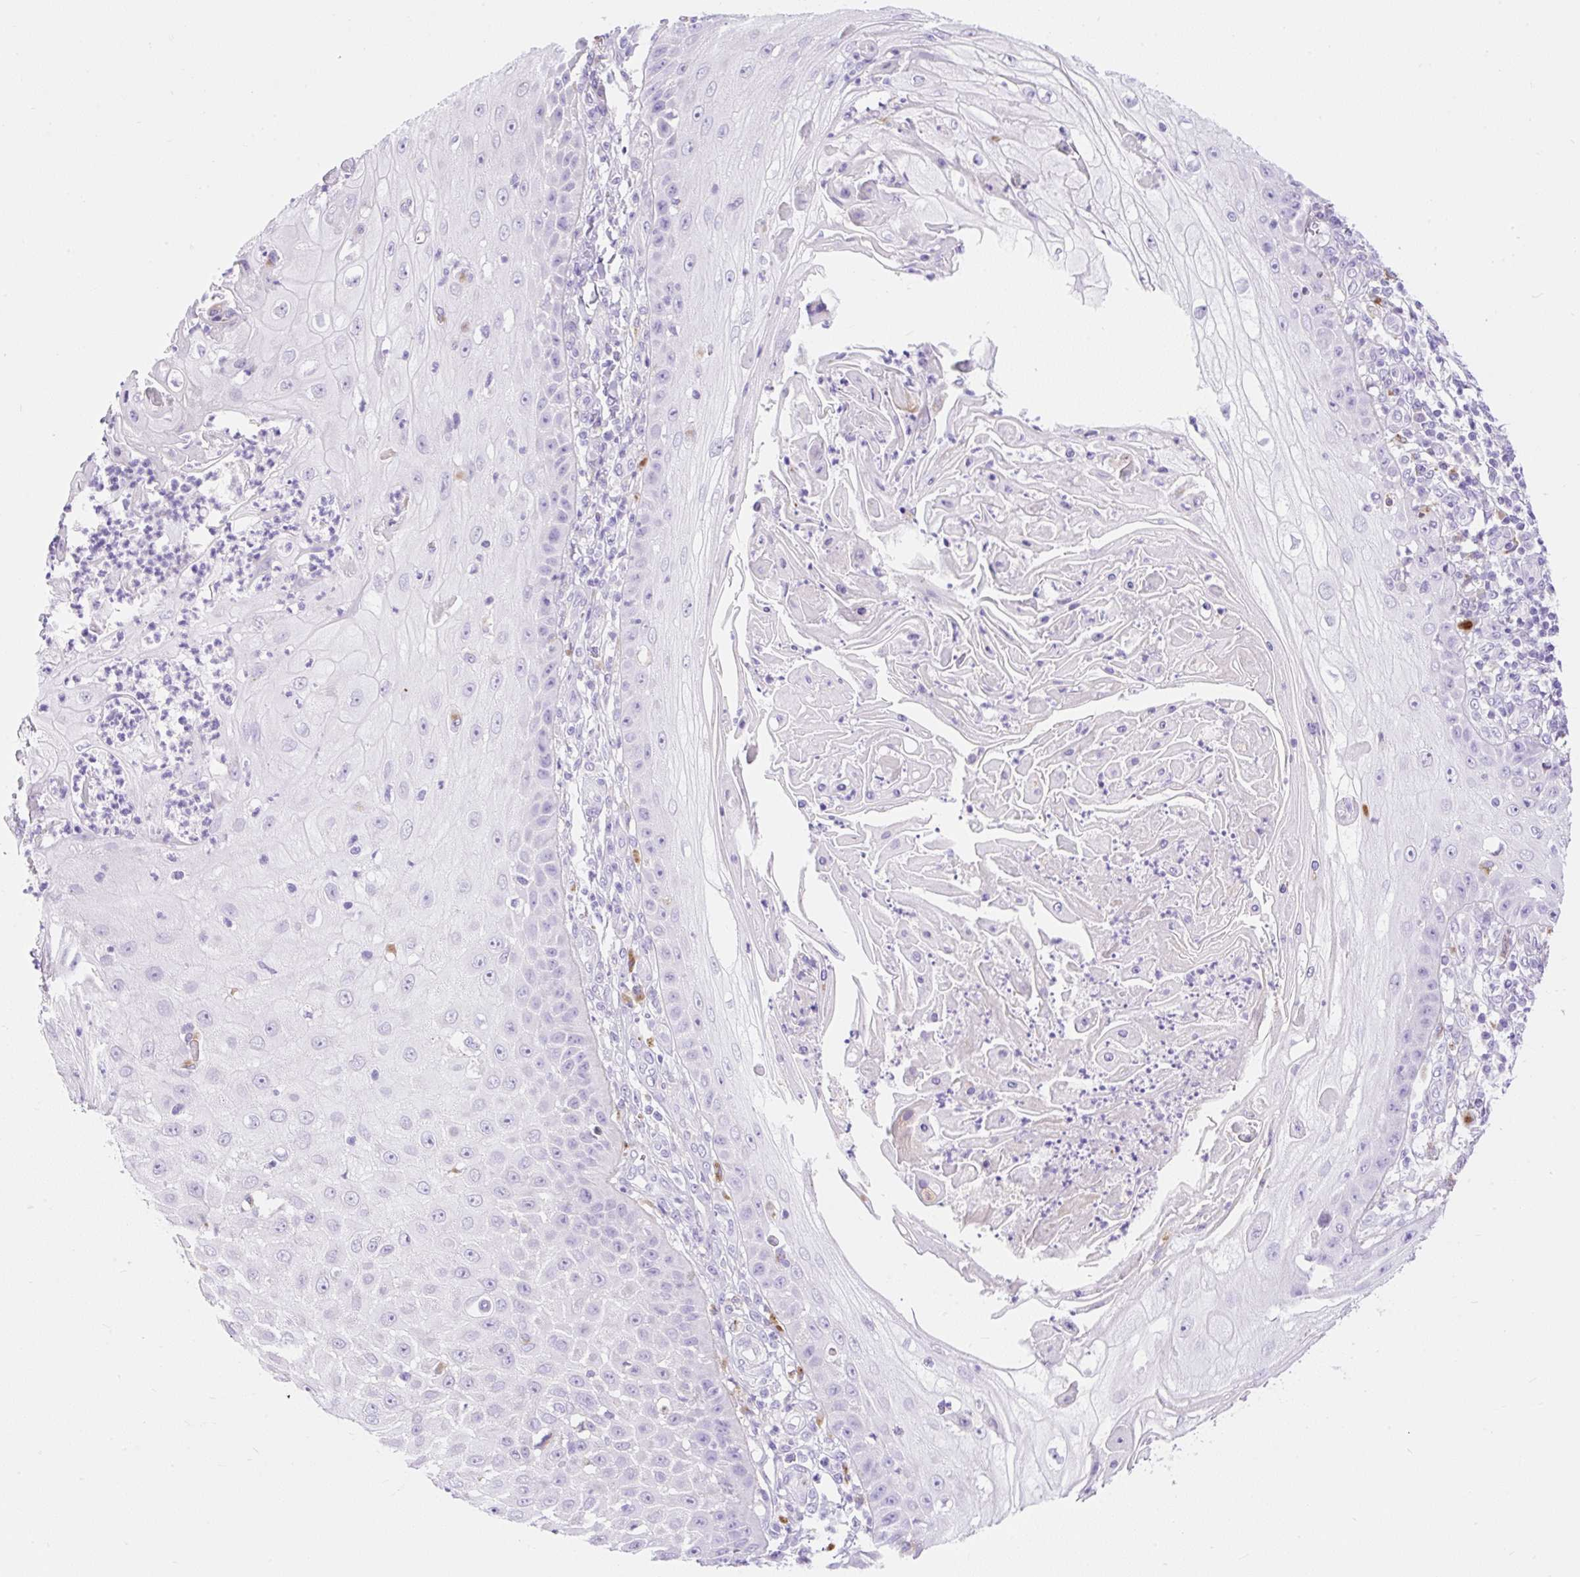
{"staining": {"intensity": "negative", "quantity": "none", "location": "none"}, "tissue": "skin cancer", "cell_type": "Tumor cells", "image_type": "cancer", "snomed": [{"axis": "morphology", "description": "Squamous cell carcinoma, NOS"}, {"axis": "topography", "description": "Skin"}], "caption": "This is a photomicrograph of immunohistochemistry staining of skin squamous cell carcinoma, which shows no positivity in tumor cells.", "gene": "HEXB", "patient": {"sex": "male", "age": 70}}